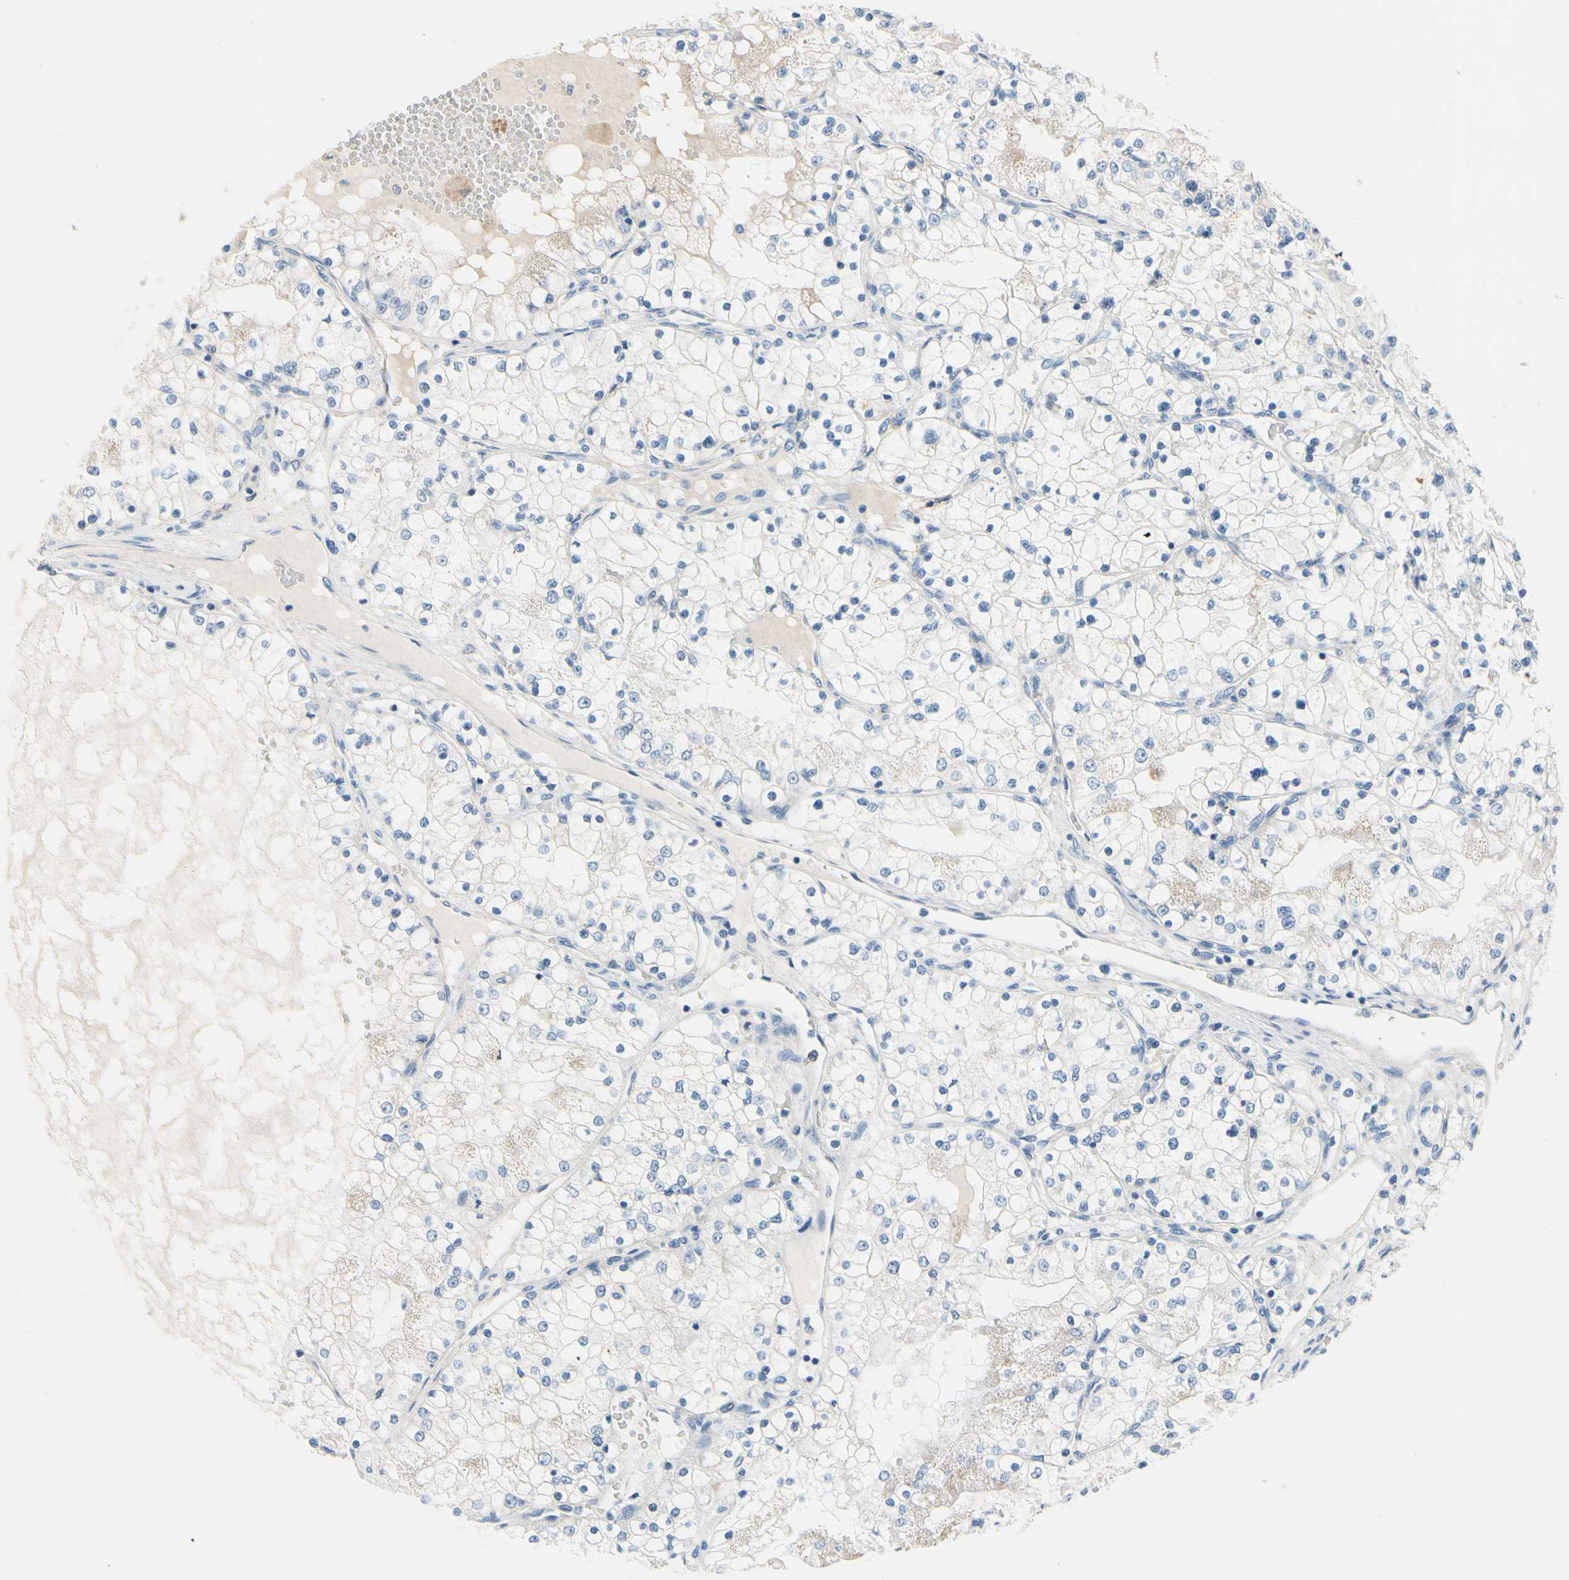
{"staining": {"intensity": "weak", "quantity": "<25%", "location": "cytoplasmic/membranous"}, "tissue": "renal cancer", "cell_type": "Tumor cells", "image_type": "cancer", "snomed": [{"axis": "morphology", "description": "Adenocarcinoma, NOS"}, {"axis": "topography", "description": "Kidney"}], "caption": "Immunohistochemical staining of human adenocarcinoma (renal) demonstrates no significant positivity in tumor cells.", "gene": "CKAP2", "patient": {"sex": "male", "age": 68}}